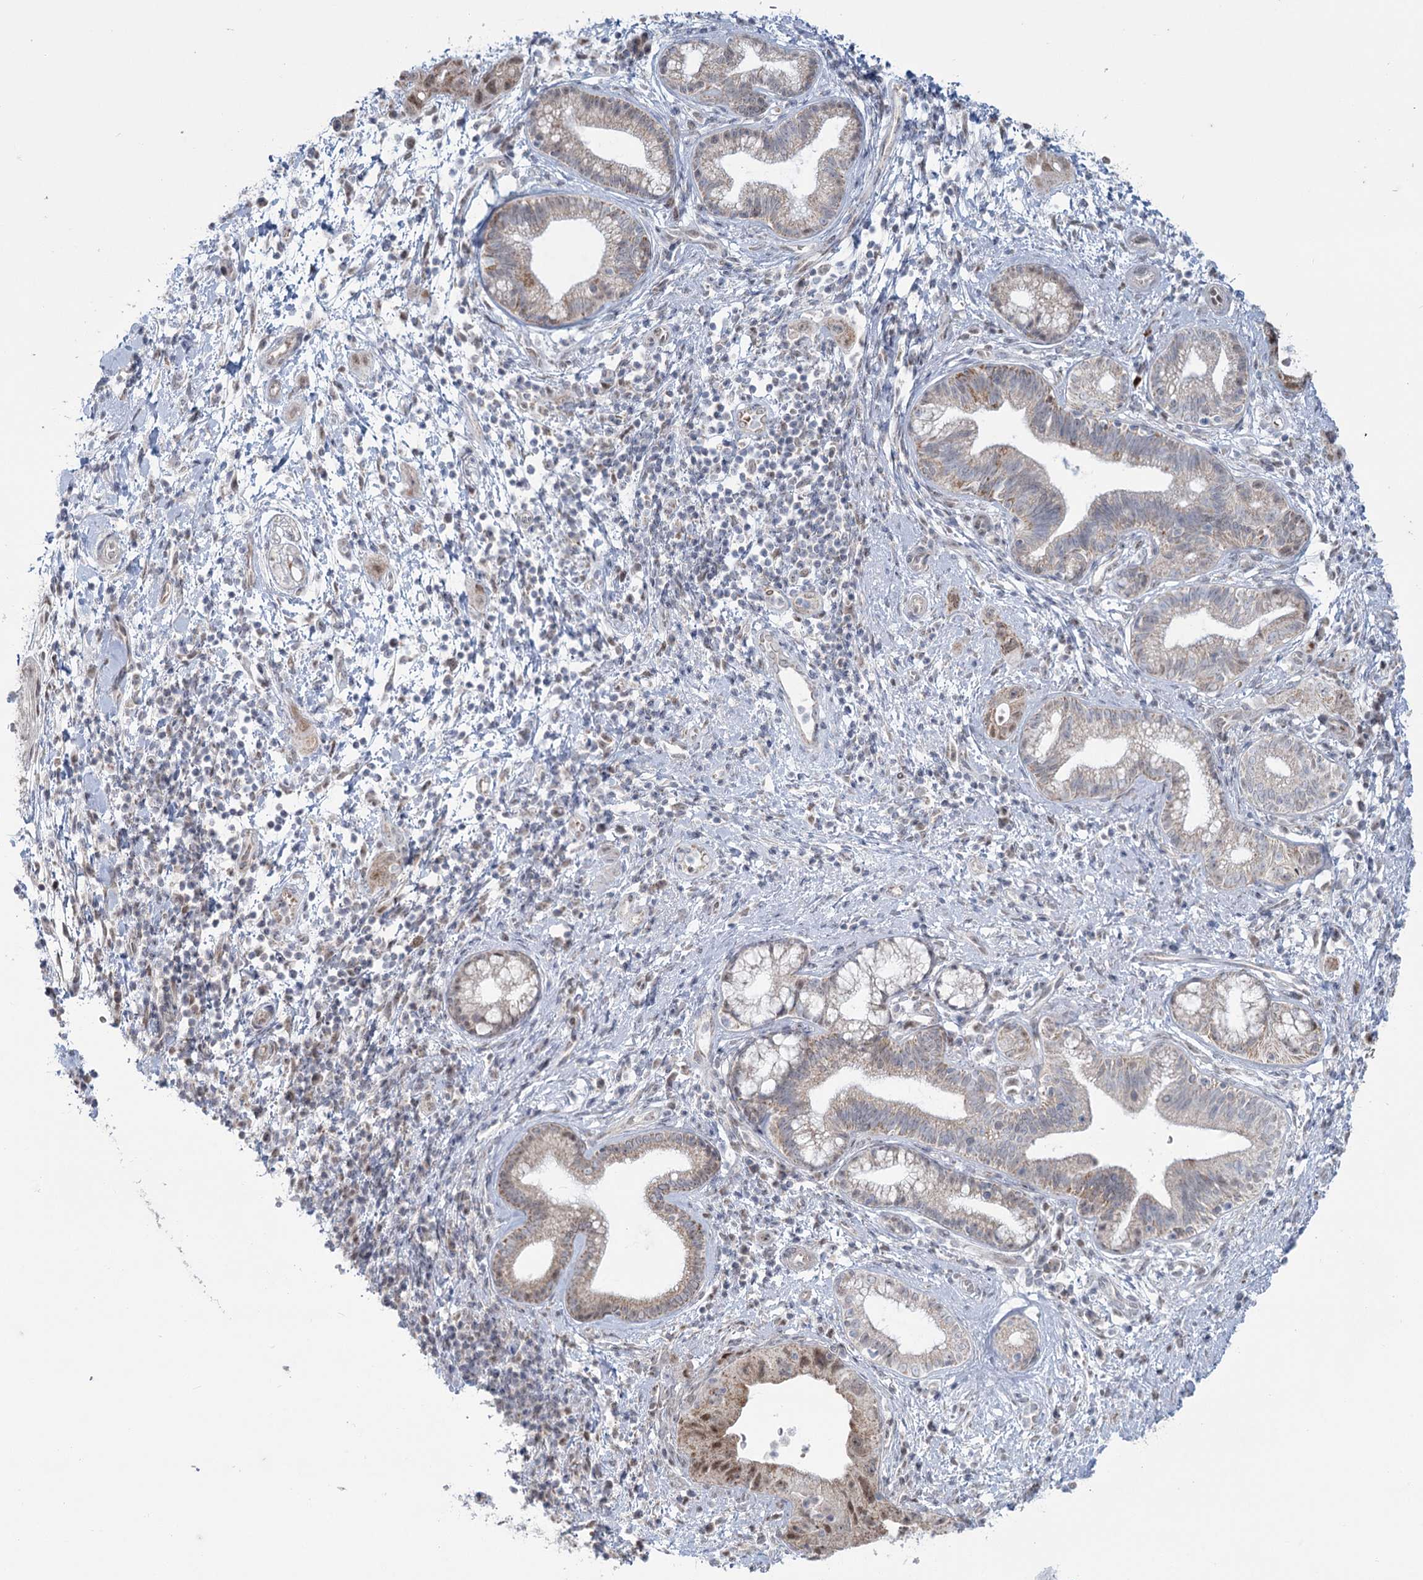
{"staining": {"intensity": "moderate", "quantity": "<25%", "location": "cytoplasmic/membranous,nuclear"}, "tissue": "pancreatic cancer", "cell_type": "Tumor cells", "image_type": "cancer", "snomed": [{"axis": "morphology", "description": "Adenocarcinoma, NOS"}, {"axis": "topography", "description": "Pancreas"}], "caption": "Immunohistochemistry (IHC) photomicrograph of adenocarcinoma (pancreatic) stained for a protein (brown), which demonstrates low levels of moderate cytoplasmic/membranous and nuclear expression in approximately <25% of tumor cells.", "gene": "MTG1", "patient": {"sex": "female", "age": 73}}